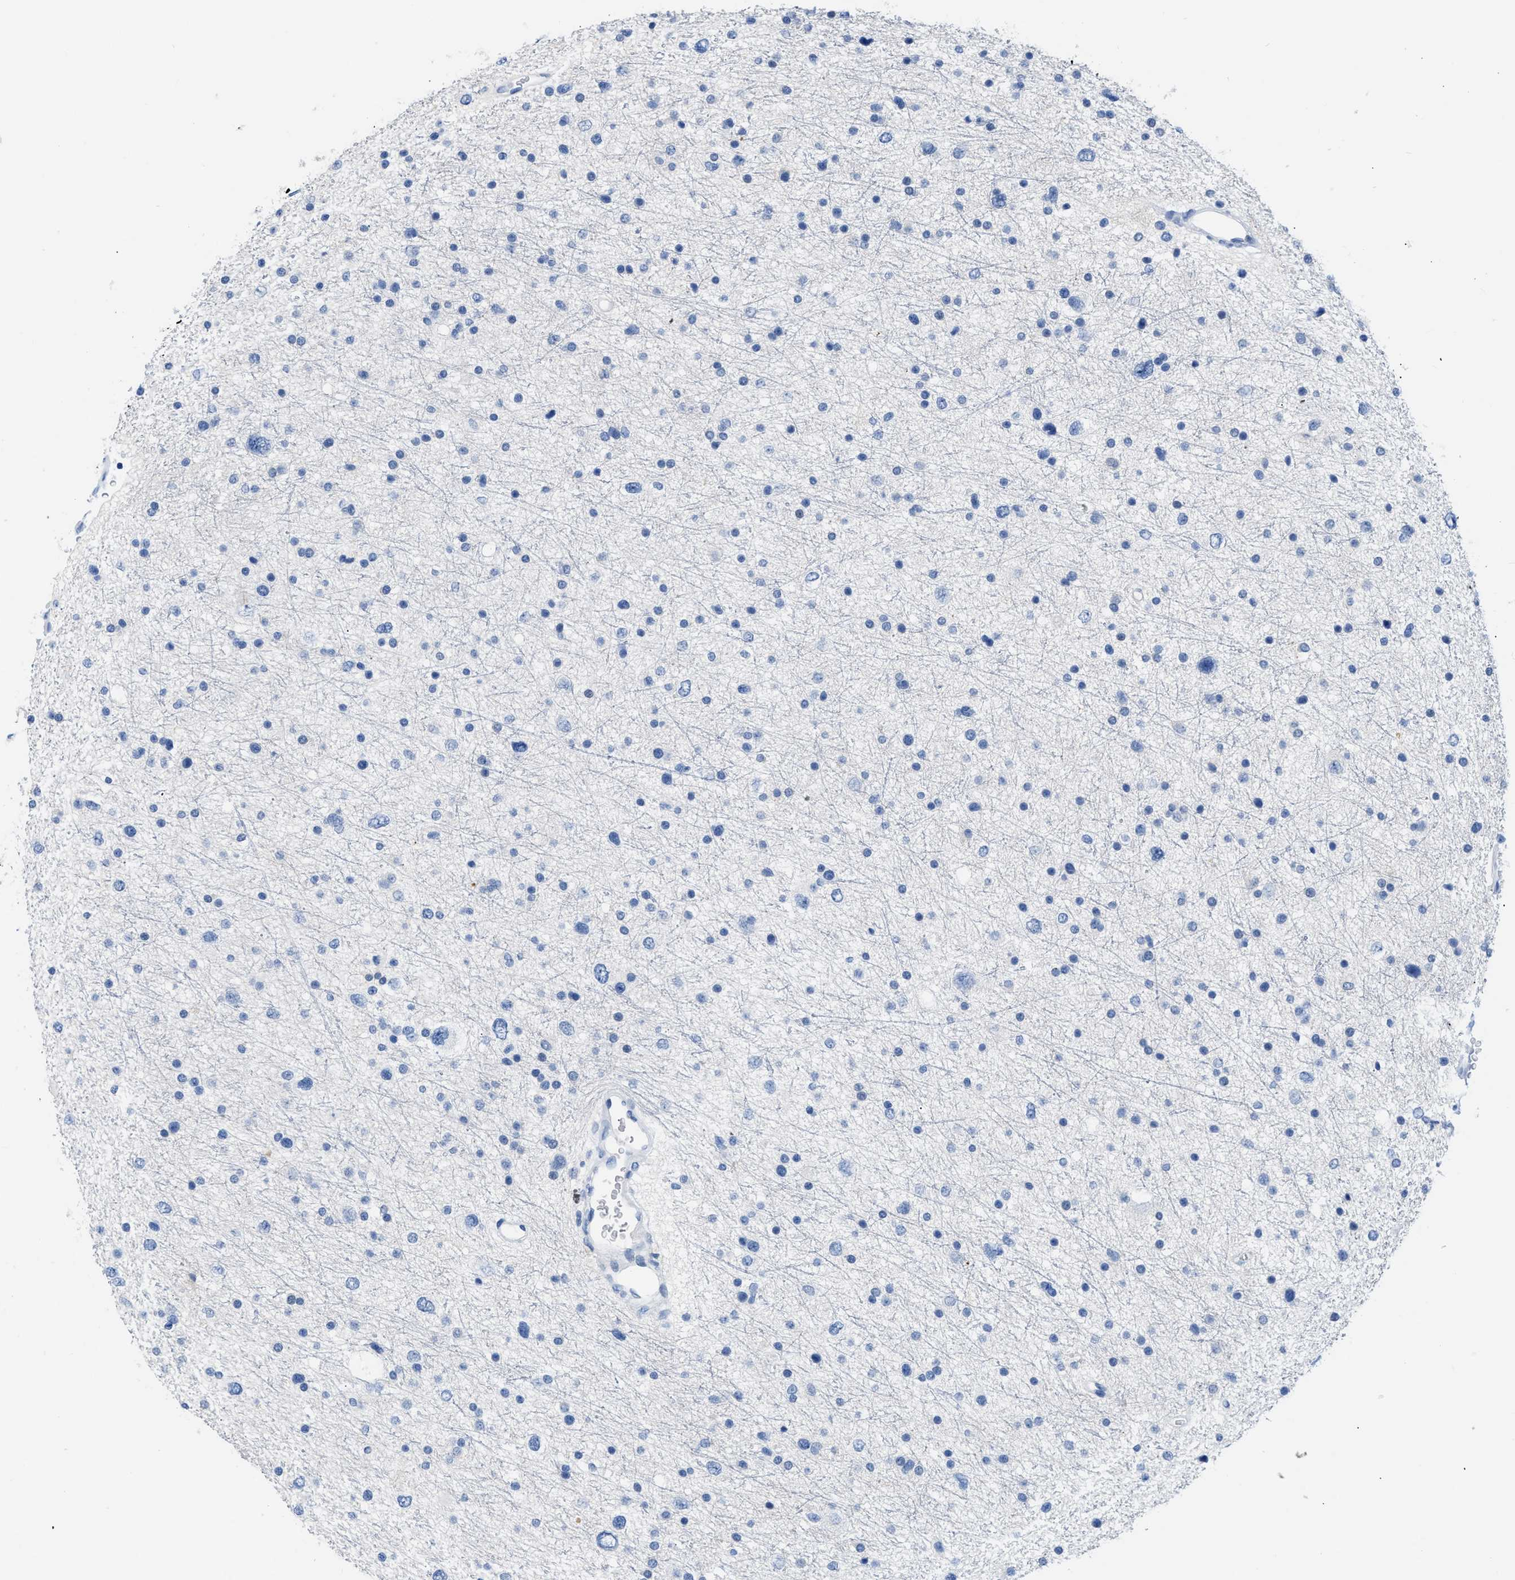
{"staining": {"intensity": "negative", "quantity": "none", "location": "none"}, "tissue": "glioma", "cell_type": "Tumor cells", "image_type": "cancer", "snomed": [{"axis": "morphology", "description": "Glioma, malignant, Low grade"}, {"axis": "topography", "description": "Brain"}], "caption": "DAB (3,3'-diaminobenzidine) immunohistochemical staining of human glioma exhibits no significant positivity in tumor cells.", "gene": "BOLL", "patient": {"sex": "female", "age": 37}}